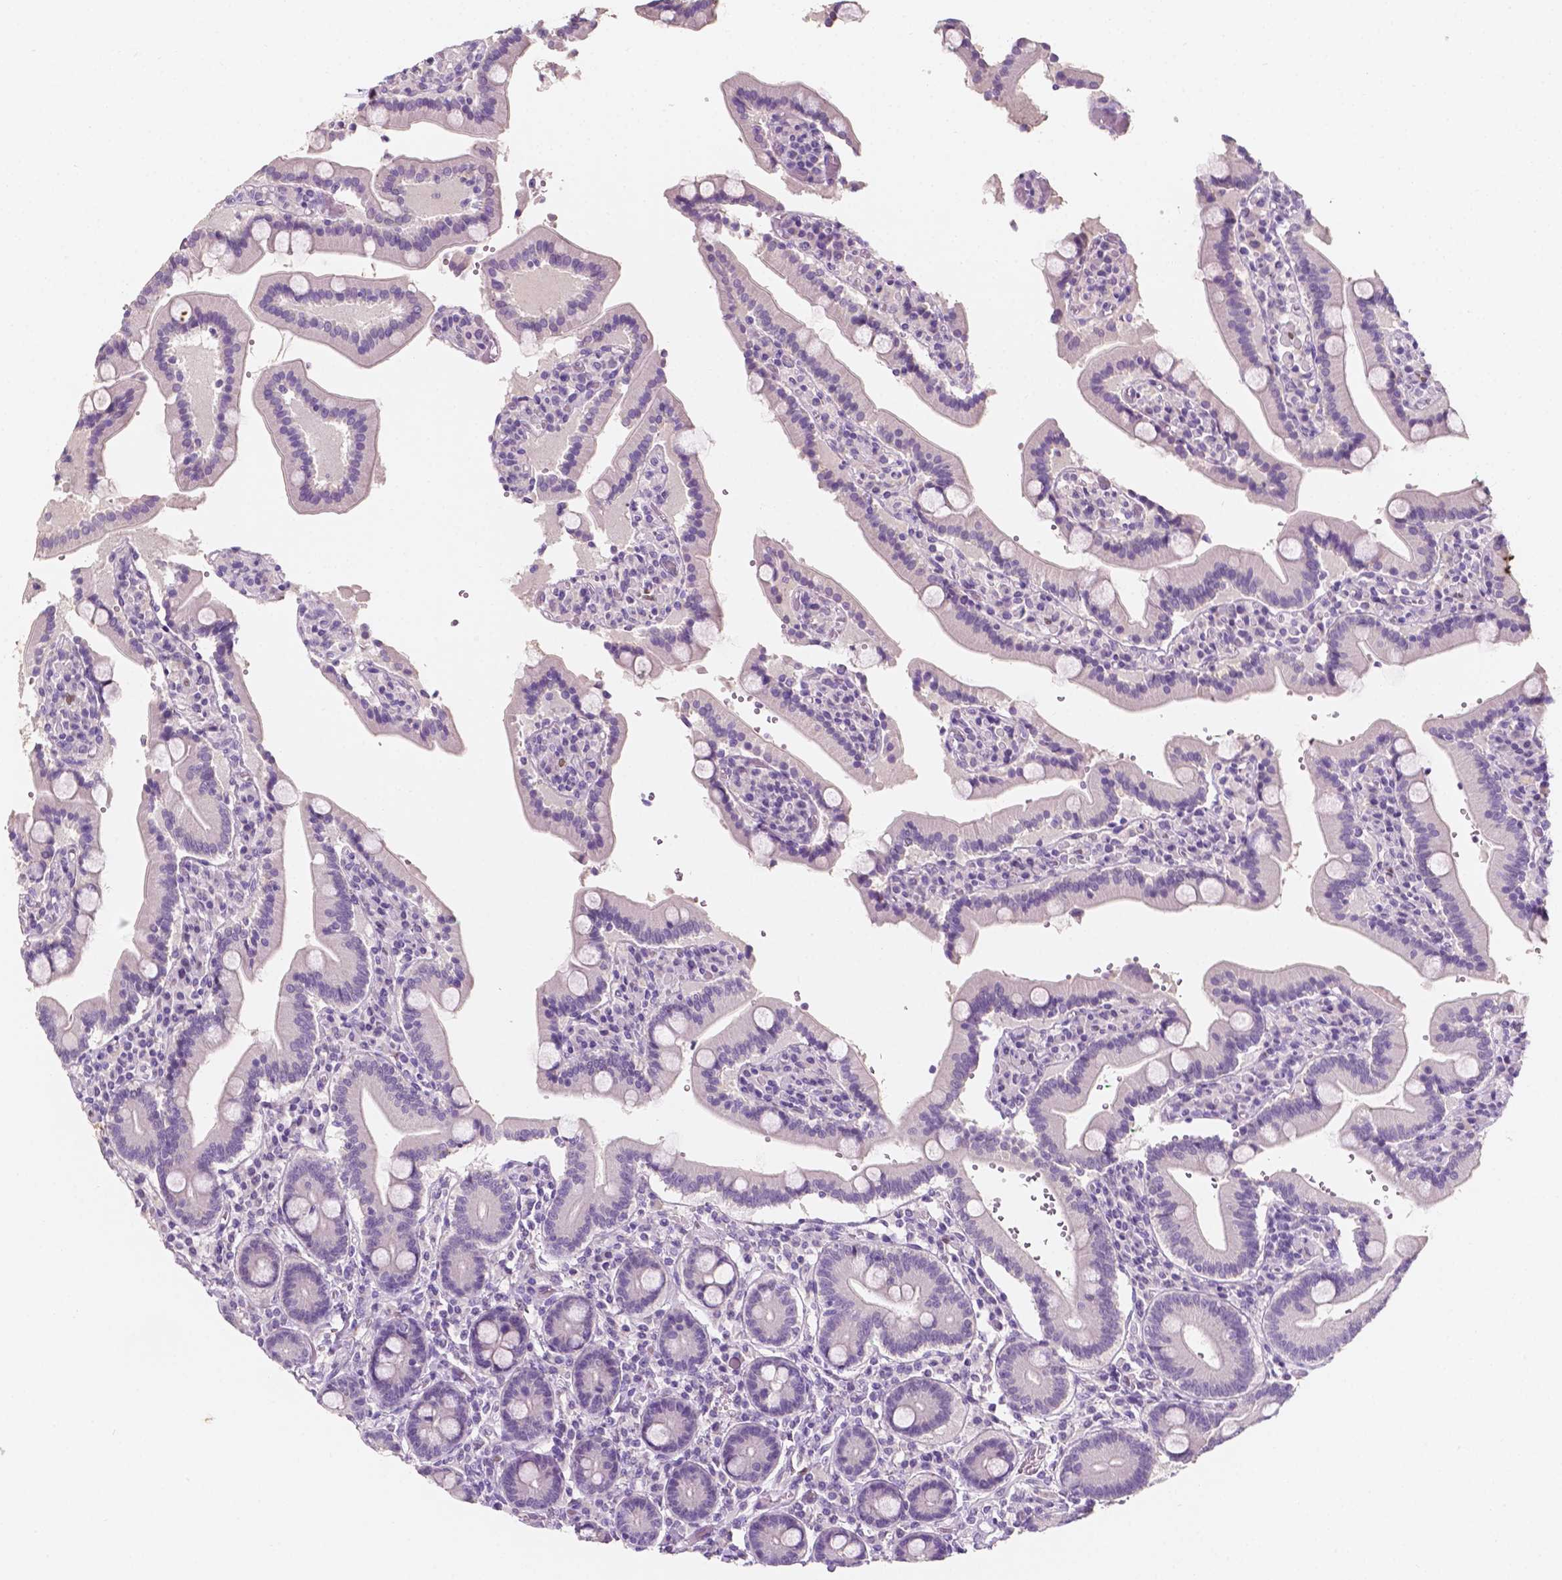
{"staining": {"intensity": "negative", "quantity": "none", "location": "none"}, "tissue": "duodenum", "cell_type": "Glandular cells", "image_type": "normal", "snomed": [{"axis": "morphology", "description": "Normal tissue, NOS"}, {"axis": "topography", "description": "Duodenum"}], "caption": "Glandular cells show no significant staining in benign duodenum. (Brightfield microscopy of DAB (3,3'-diaminobenzidine) immunohistochemistry (IHC) at high magnification).", "gene": "TAL1", "patient": {"sex": "female", "age": 62}}